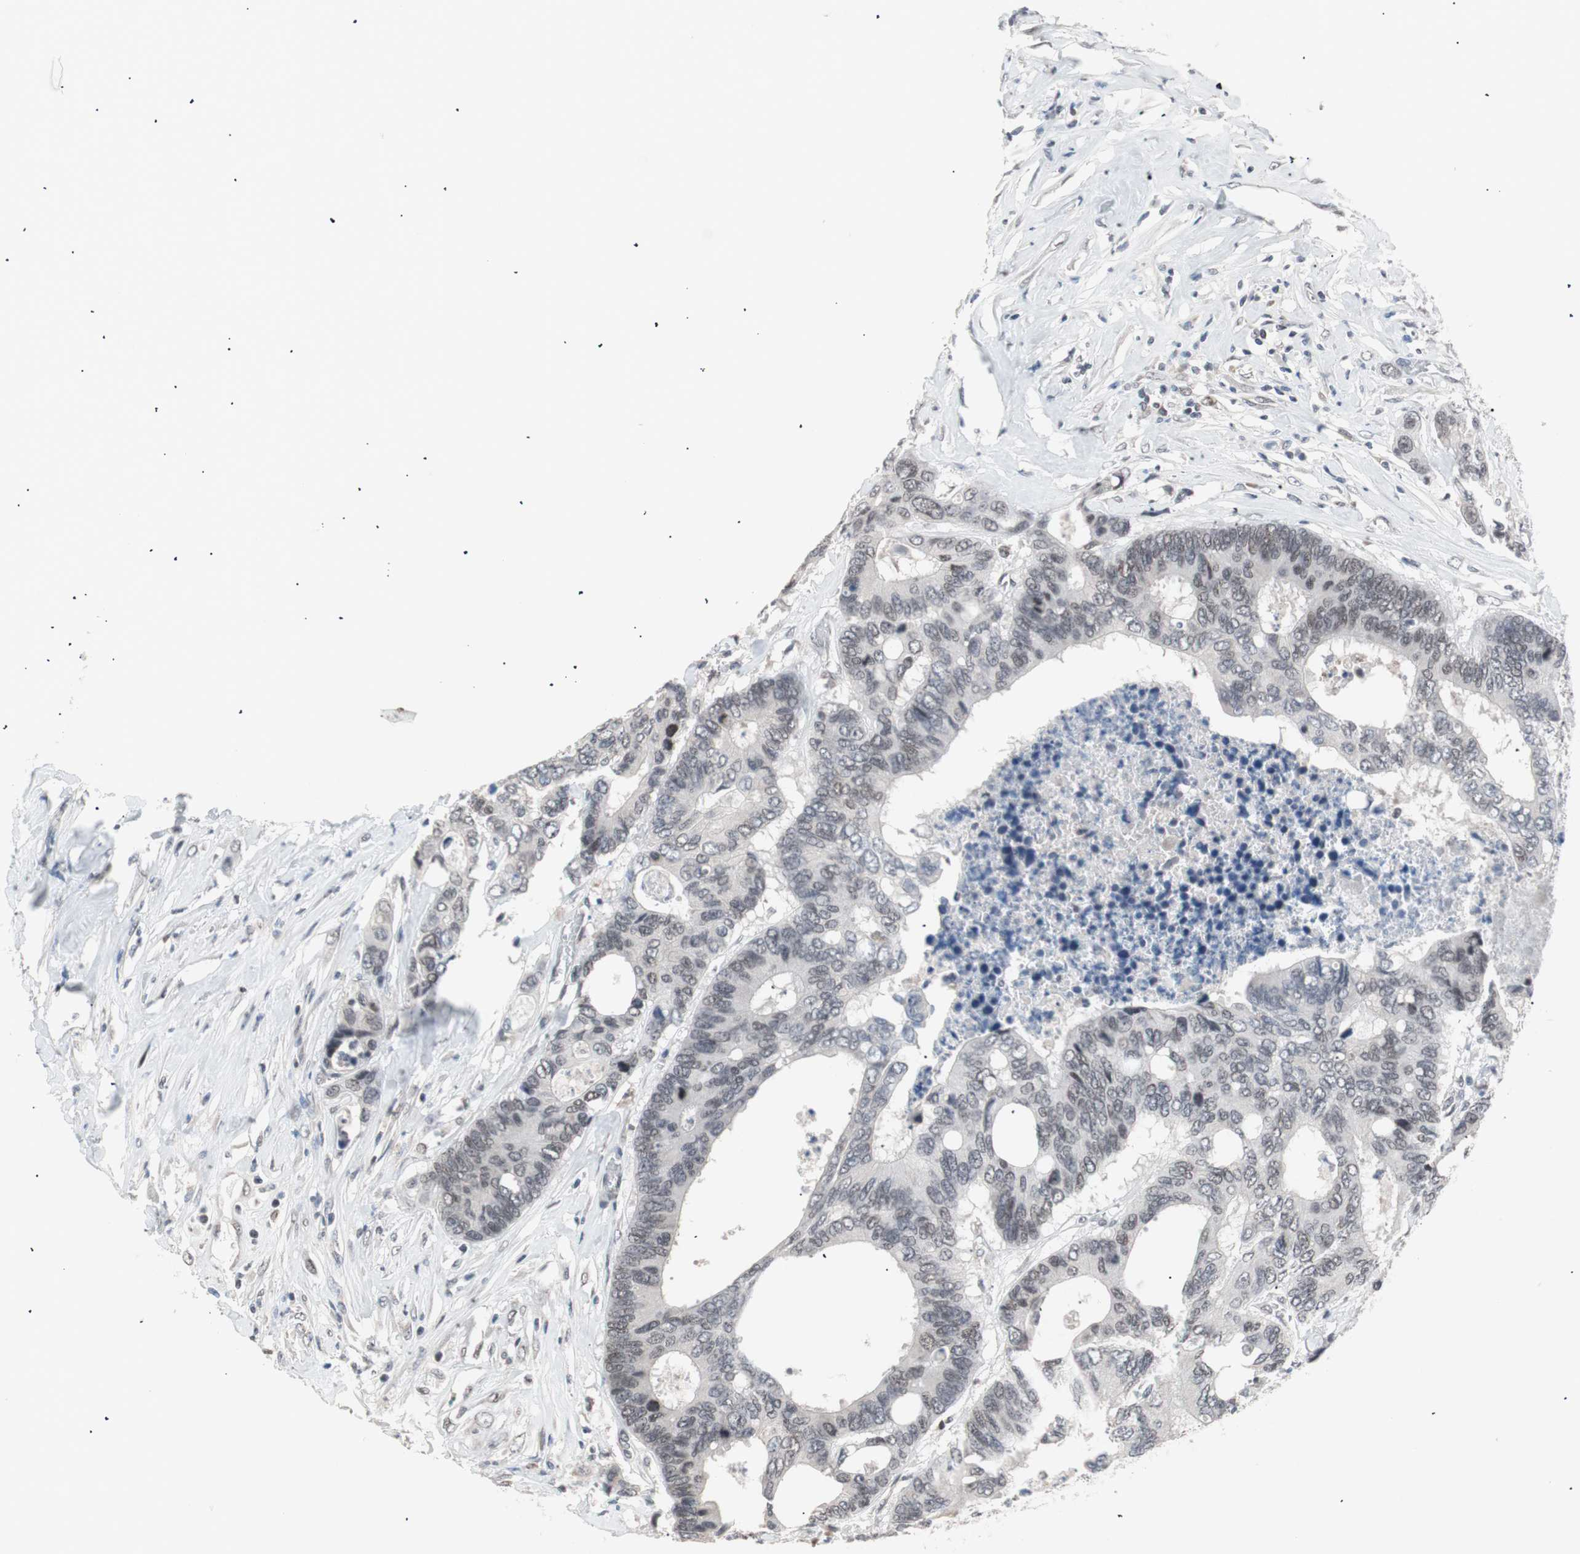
{"staining": {"intensity": "weak", "quantity": "<25%", "location": "nuclear"}, "tissue": "colorectal cancer", "cell_type": "Tumor cells", "image_type": "cancer", "snomed": [{"axis": "morphology", "description": "Adenocarcinoma, NOS"}, {"axis": "topography", "description": "Rectum"}], "caption": "The micrograph demonstrates no staining of tumor cells in adenocarcinoma (colorectal).", "gene": "LIG3", "patient": {"sex": "male", "age": 55}}